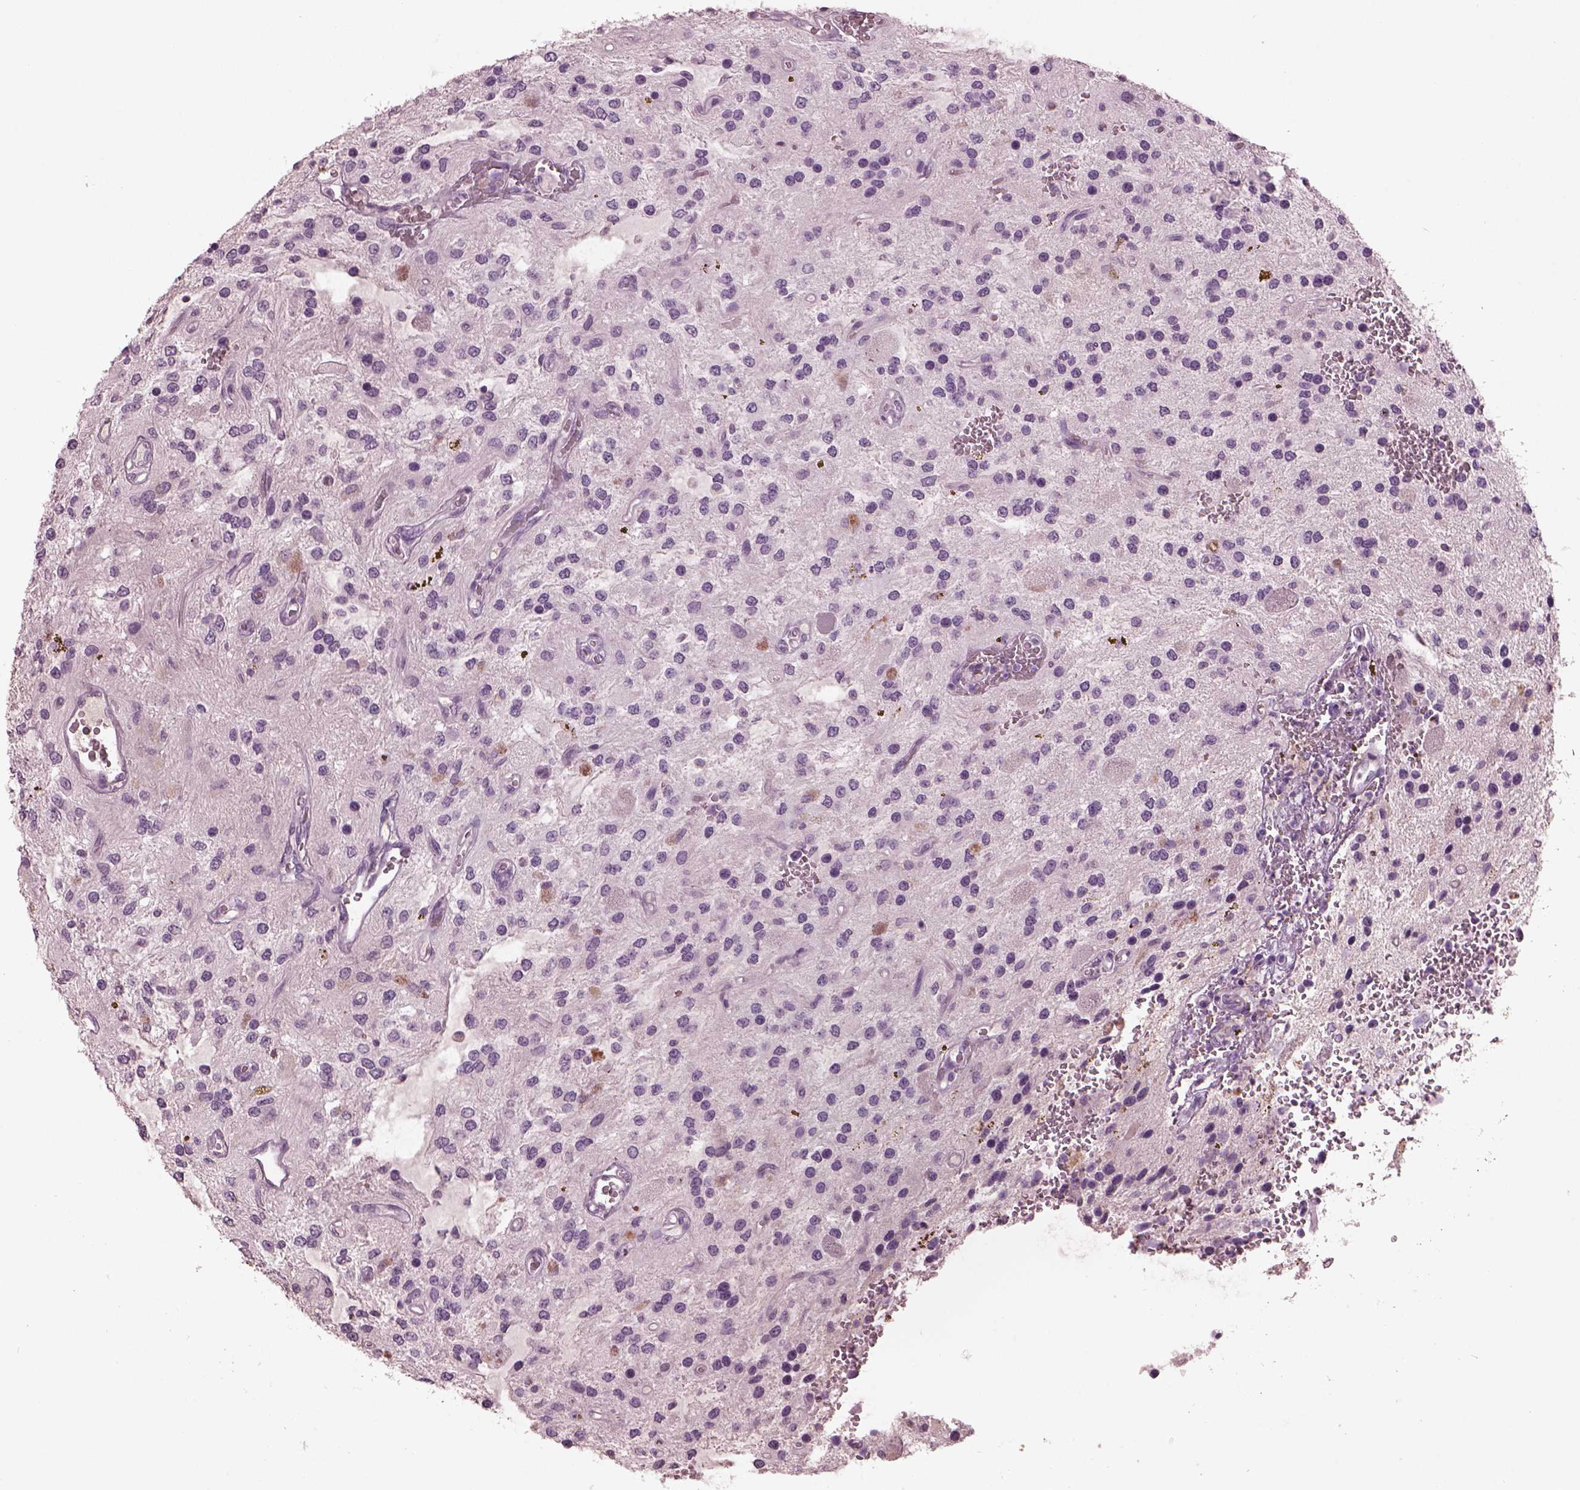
{"staining": {"intensity": "negative", "quantity": "none", "location": "none"}, "tissue": "glioma", "cell_type": "Tumor cells", "image_type": "cancer", "snomed": [{"axis": "morphology", "description": "Glioma, malignant, Low grade"}, {"axis": "topography", "description": "Cerebellum"}], "caption": "Micrograph shows no significant protein staining in tumor cells of low-grade glioma (malignant). (Stains: DAB (3,3'-diaminobenzidine) IHC with hematoxylin counter stain, Microscopy: brightfield microscopy at high magnification).", "gene": "PACRG", "patient": {"sex": "female", "age": 14}}